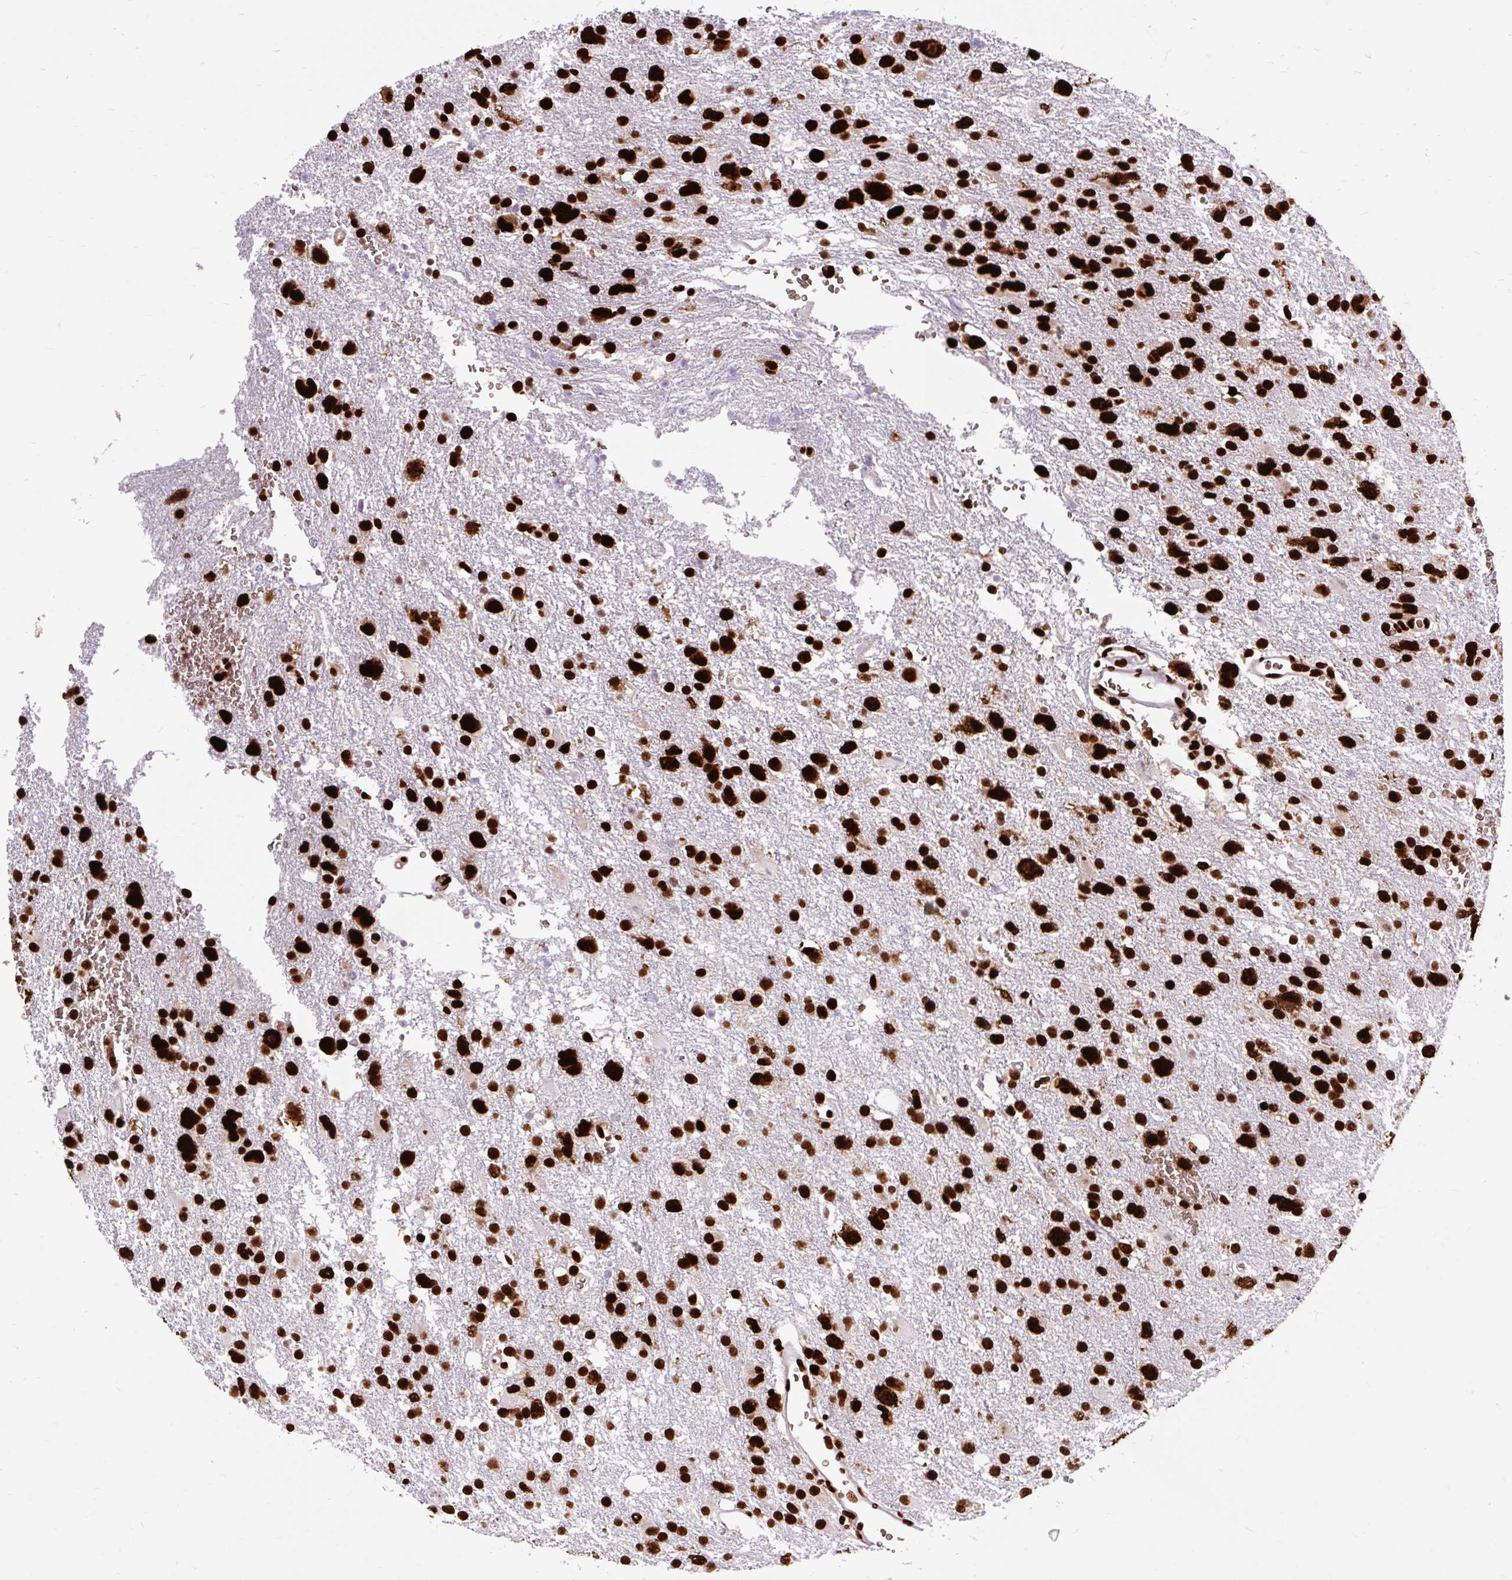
{"staining": {"intensity": "strong", "quantity": ">75%", "location": "nuclear"}, "tissue": "glioma", "cell_type": "Tumor cells", "image_type": "cancer", "snomed": [{"axis": "morphology", "description": "Glioma, malignant, High grade"}, {"axis": "topography", "description": "Brain"}], "caption": "An immunohistochemistry (IHC) image of neoplastic tissue is shown. Protein staining in brown shows strong nuclear positivity in malignant high-grade glioma within tumor cells.", "gene": "FUS", "patient": {"sex": "male", "age": 61}}